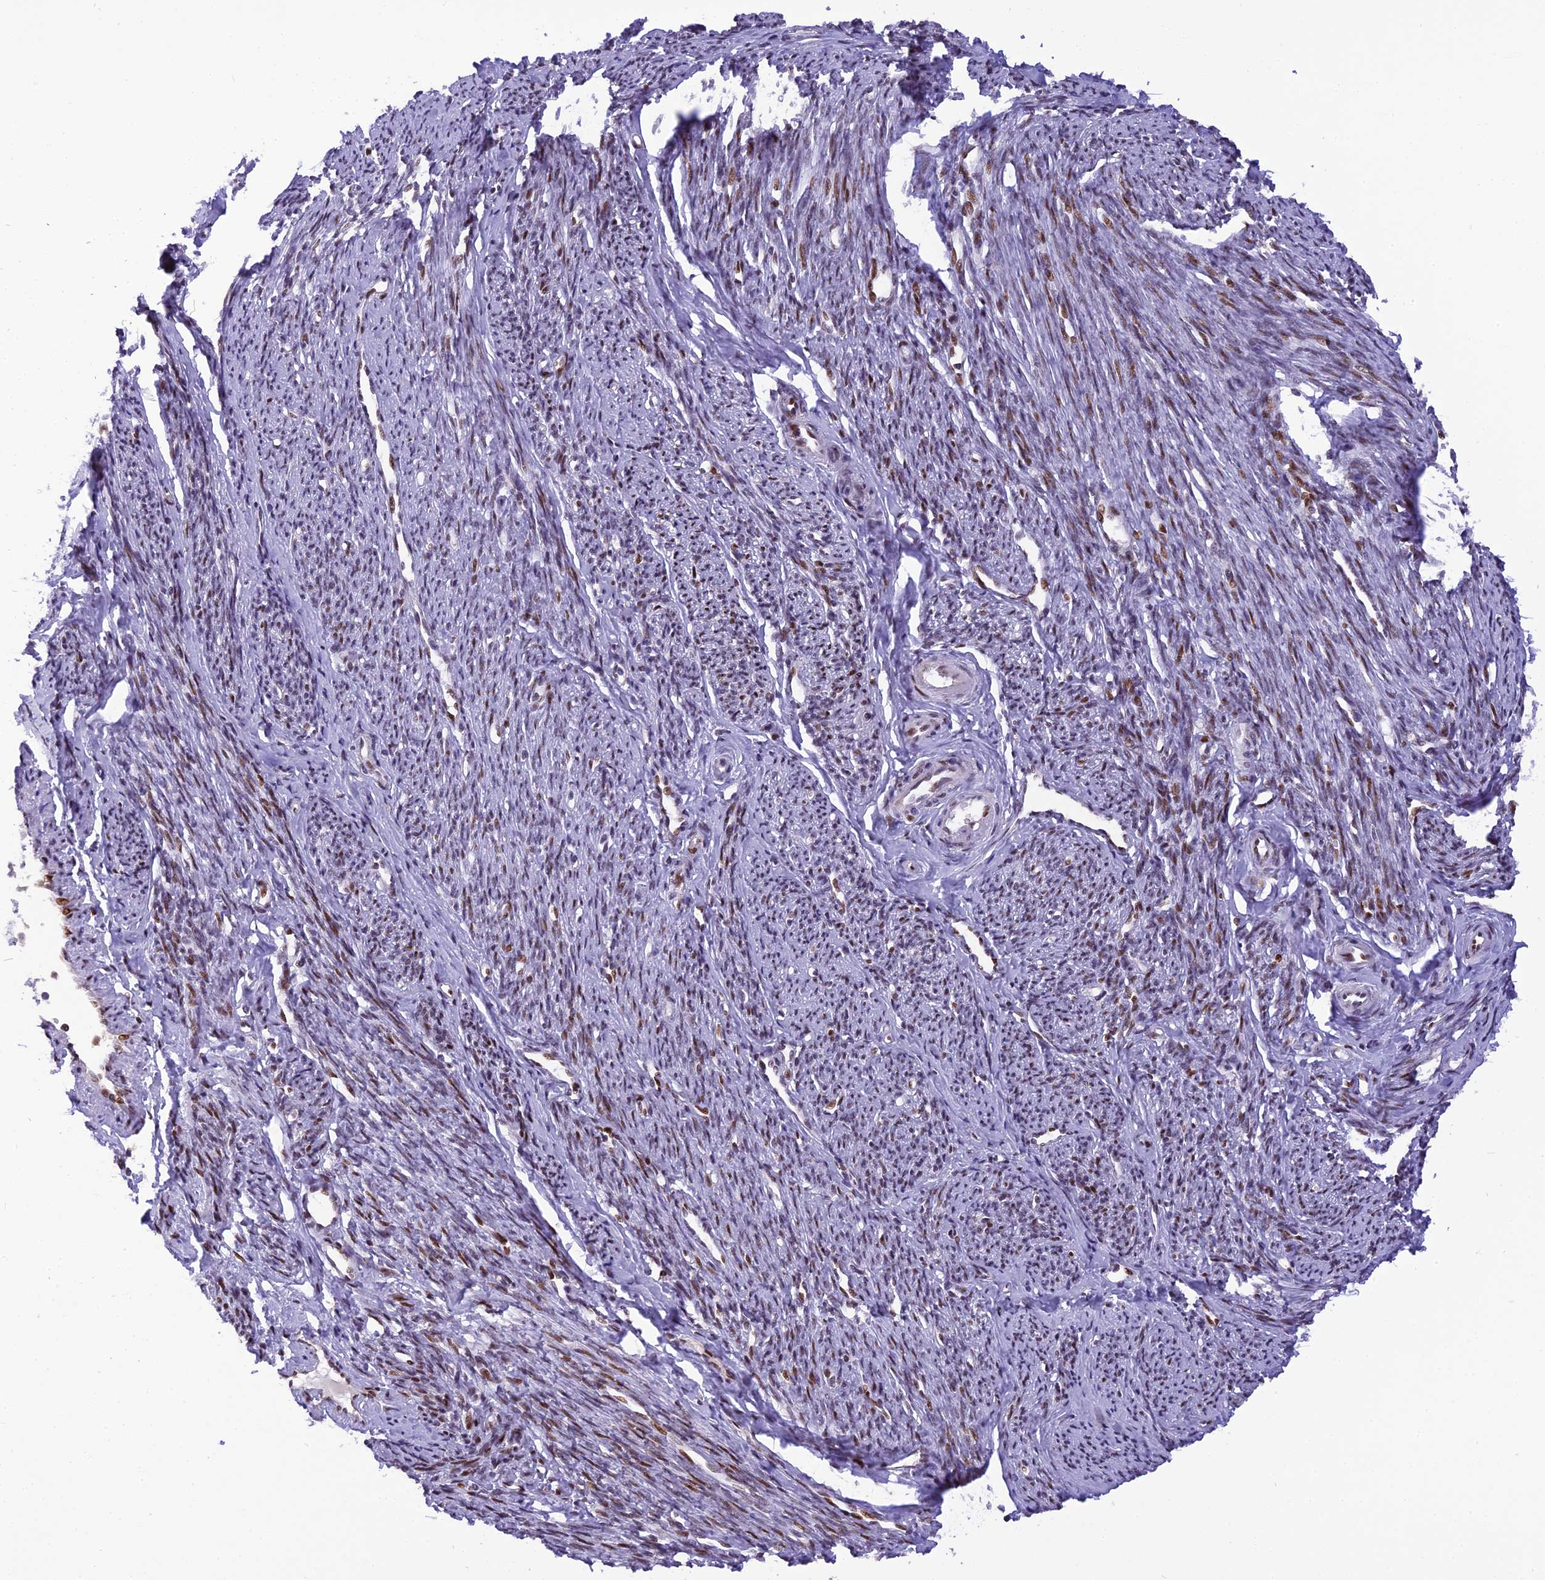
{"staining": {"intensity": "strong", "quantity": "25%-75%", "location": "nuclear"}, "tissue": "smooth muscle", "cell_type": "Smooth muscle cells", "image_type": "normal", "snomed": [{"axis": "morphology", "description": "Normal tissue, NOS"}, {"axis": "topography", "description": "Smooth muscle"}, {"axis": "topography", "description": "Uterus"}], "caption": "Strong nuclear staining is appreciated in approximately 25%-75% of smooth muscle cells in benign smooth muscle.", "gene": "RABGGTA", "patient": {"sex": "female", "age": 59}}